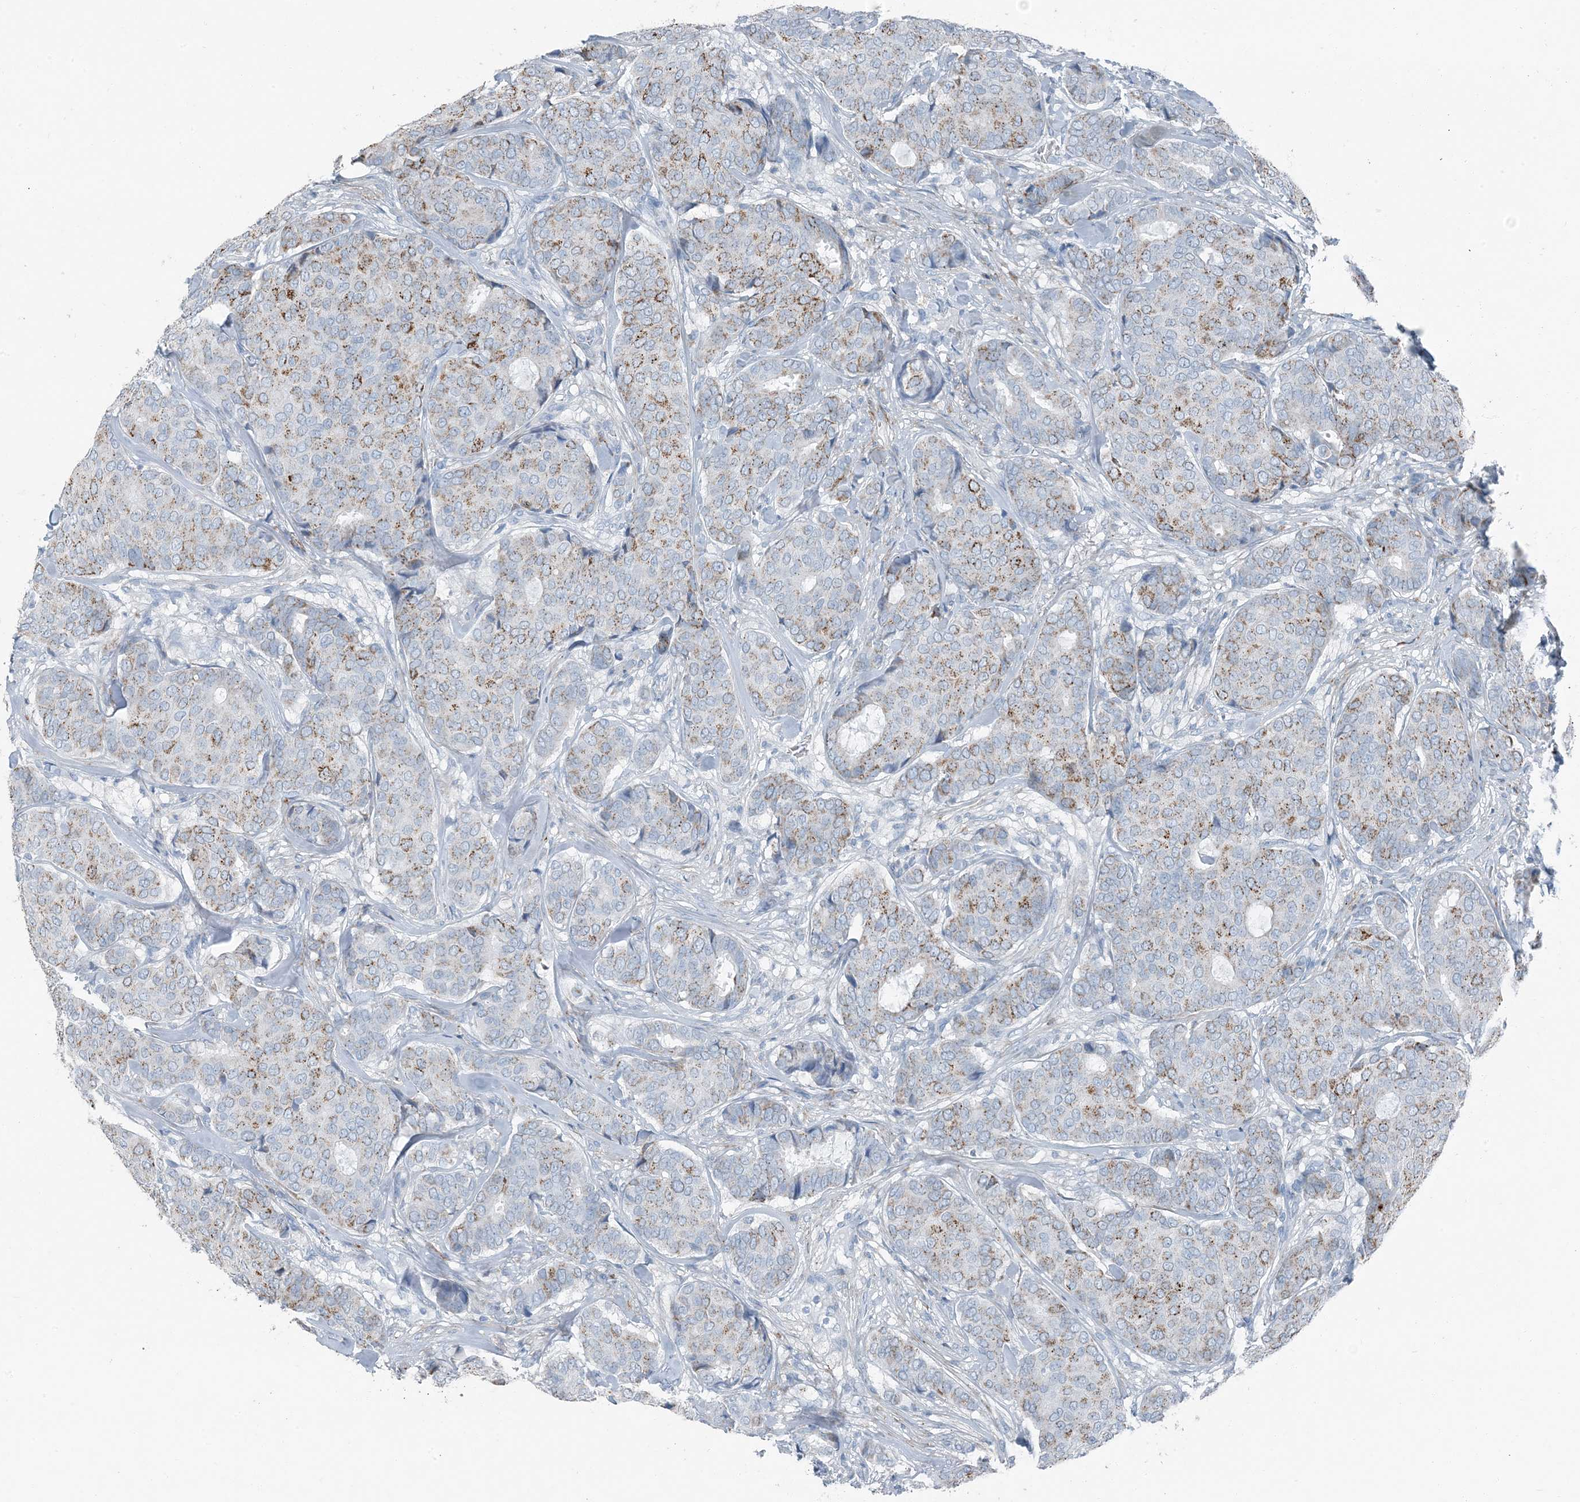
{"staining": {"intensity": "moderate", "quantity": "25%-75%", "location": "cytoplasmic/membranous"}, "tissue": "breast cancer", "cell_type": "Tumor cells", "image_type": "cancer", "snomed": [{"axis": "morphology", "description": "Duct carcinoma"}, {"axis": "topography", "description": "Breast"}], "caption": "Moderate cytoplasmic/membranous protein positivity is seen in approximately 25%-75% of tumor cells in breast infiltrating ductal carcinoma.", "gene": "FAM162A", "patient": {"sex": "female", "age": 75}}